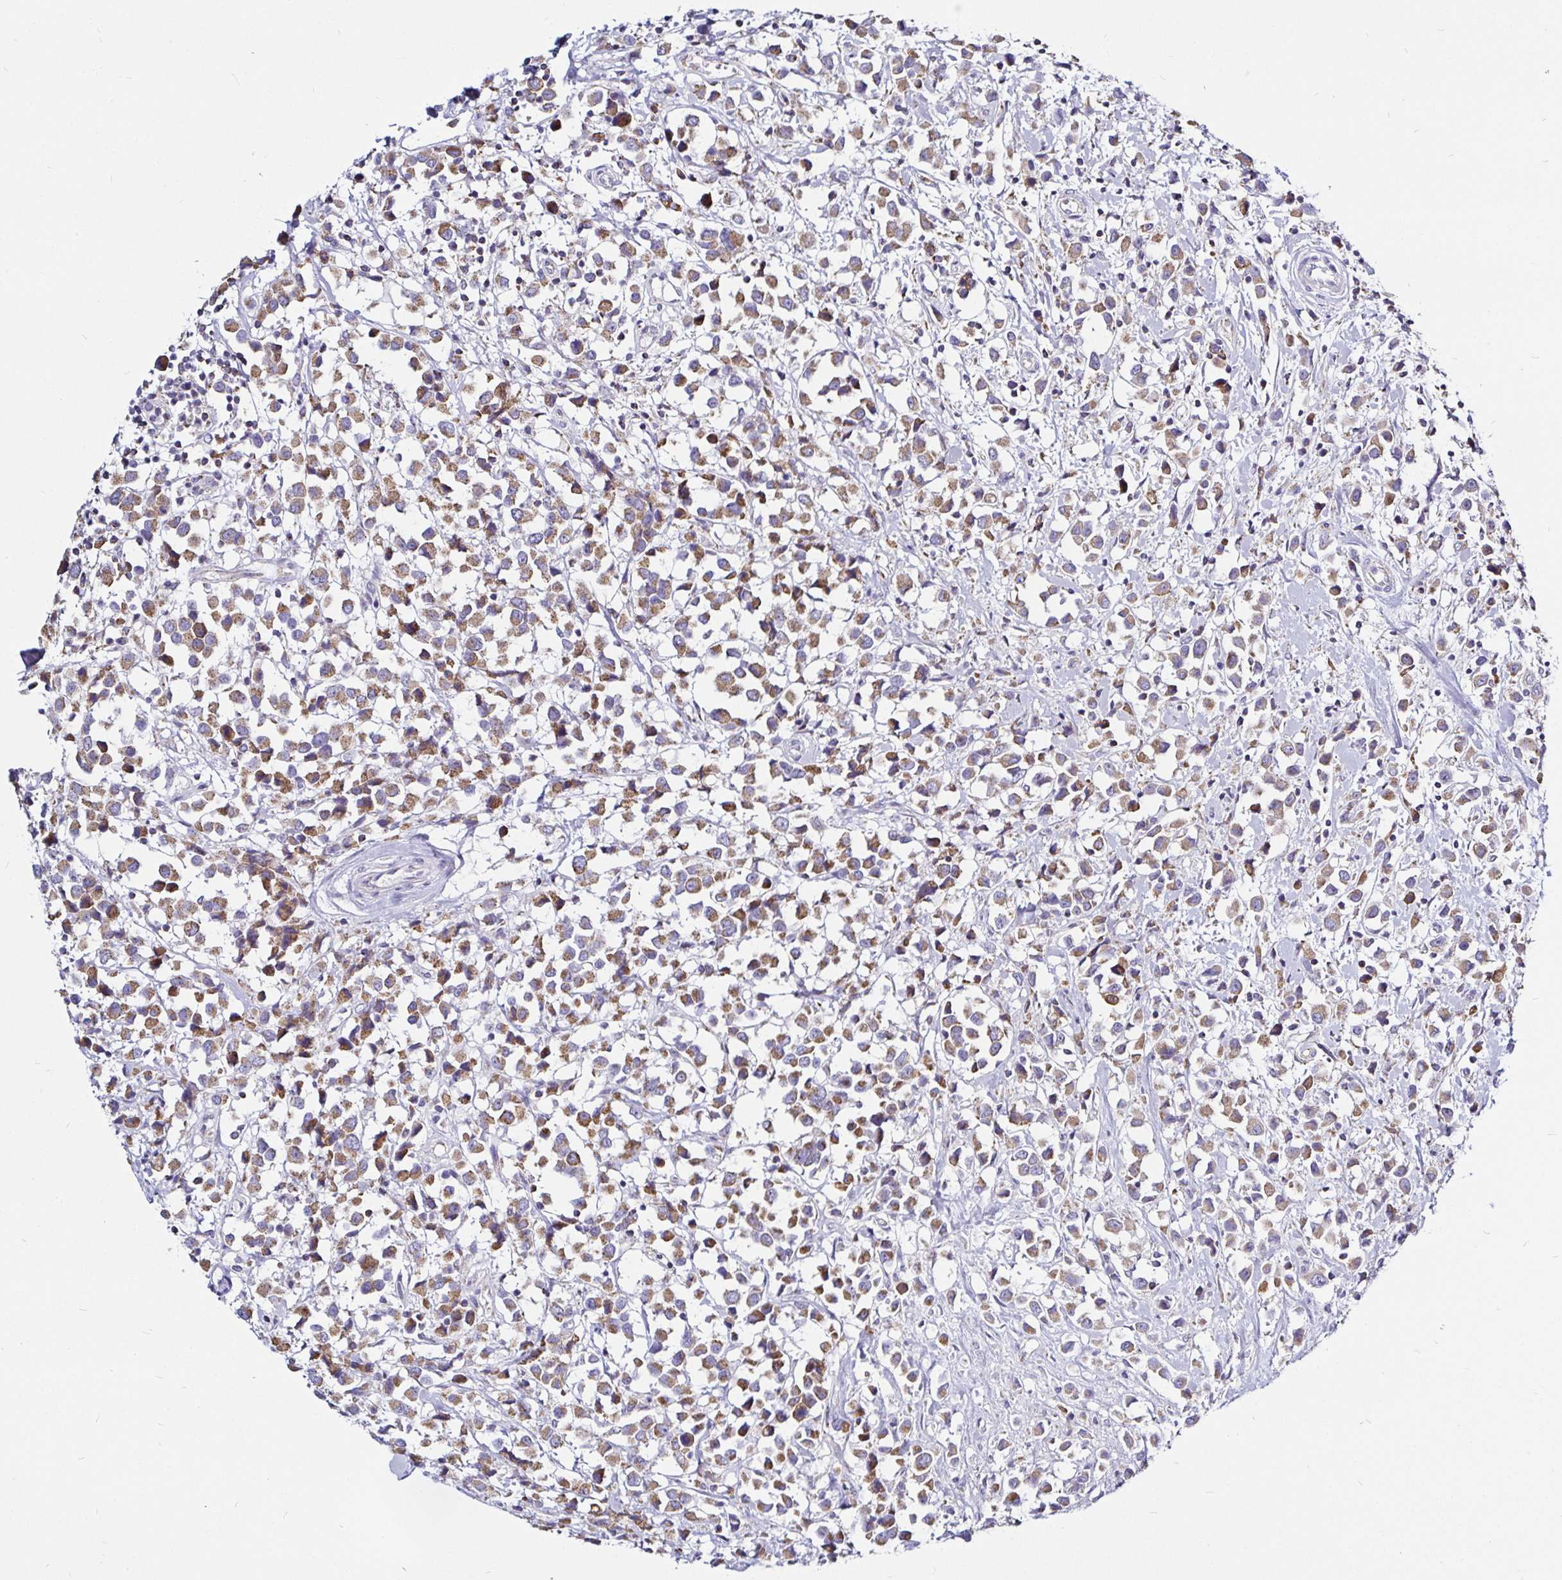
{"staining": {"intensity": "moderate", "quantity": ">75%", "location": "cytoplasmic/membranous"}, "tissue": "breast cancer", "cell_type": "Tumor cells", "image_type": "cancer", "snomed": [{"axis": "morphology", "description": "Duct carcinoma"}, {"axis": "topography", "description": "Breast"}], "caption": "Brown immunohistochemical staining in infiltrating ductal carcinoma (breast) demonstrates moderate cytoplasmic/membranous staining in approximately >75% of tumor cells.", "gene": "PGAM2", "patient": {"sex": "female", "age": 61}}